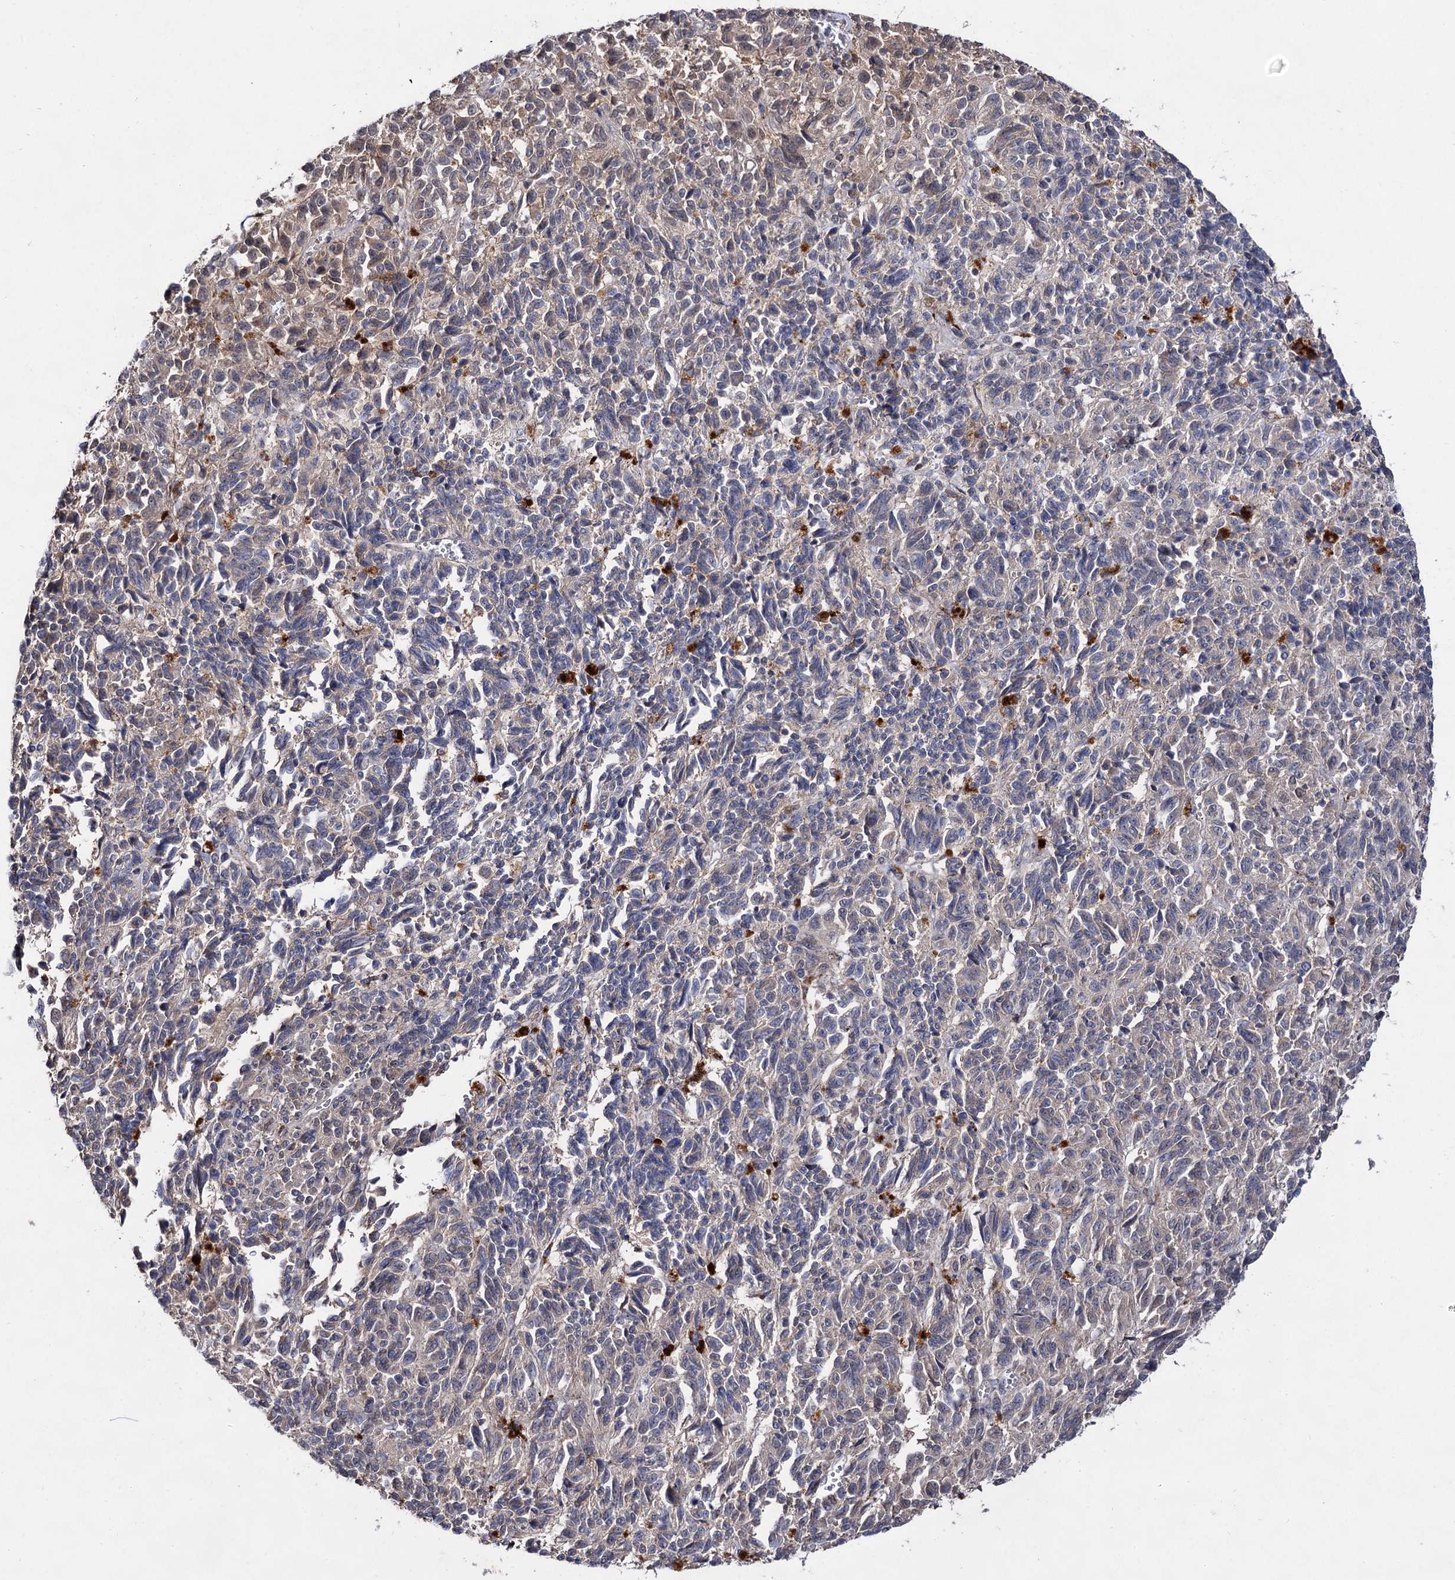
{"staining": {"intensity": "negative", "quantity": "none", "location": "none"}, "tissue": "melanoma", "cell_type": "Tumor cells", "image_type": "cancer", "snomed": [{"axis": "morphology", "description": "Malignant melanoma, Metastatic site"}, {"axis": "topography", "description": "Lung"}], "caption": "Human malignant melanoma (metastatic site) stained for a protein using IHC displays no positivity in tumor cells.", "gene": "ACTR6", "patient": {"sex": "male", "age": 64}}